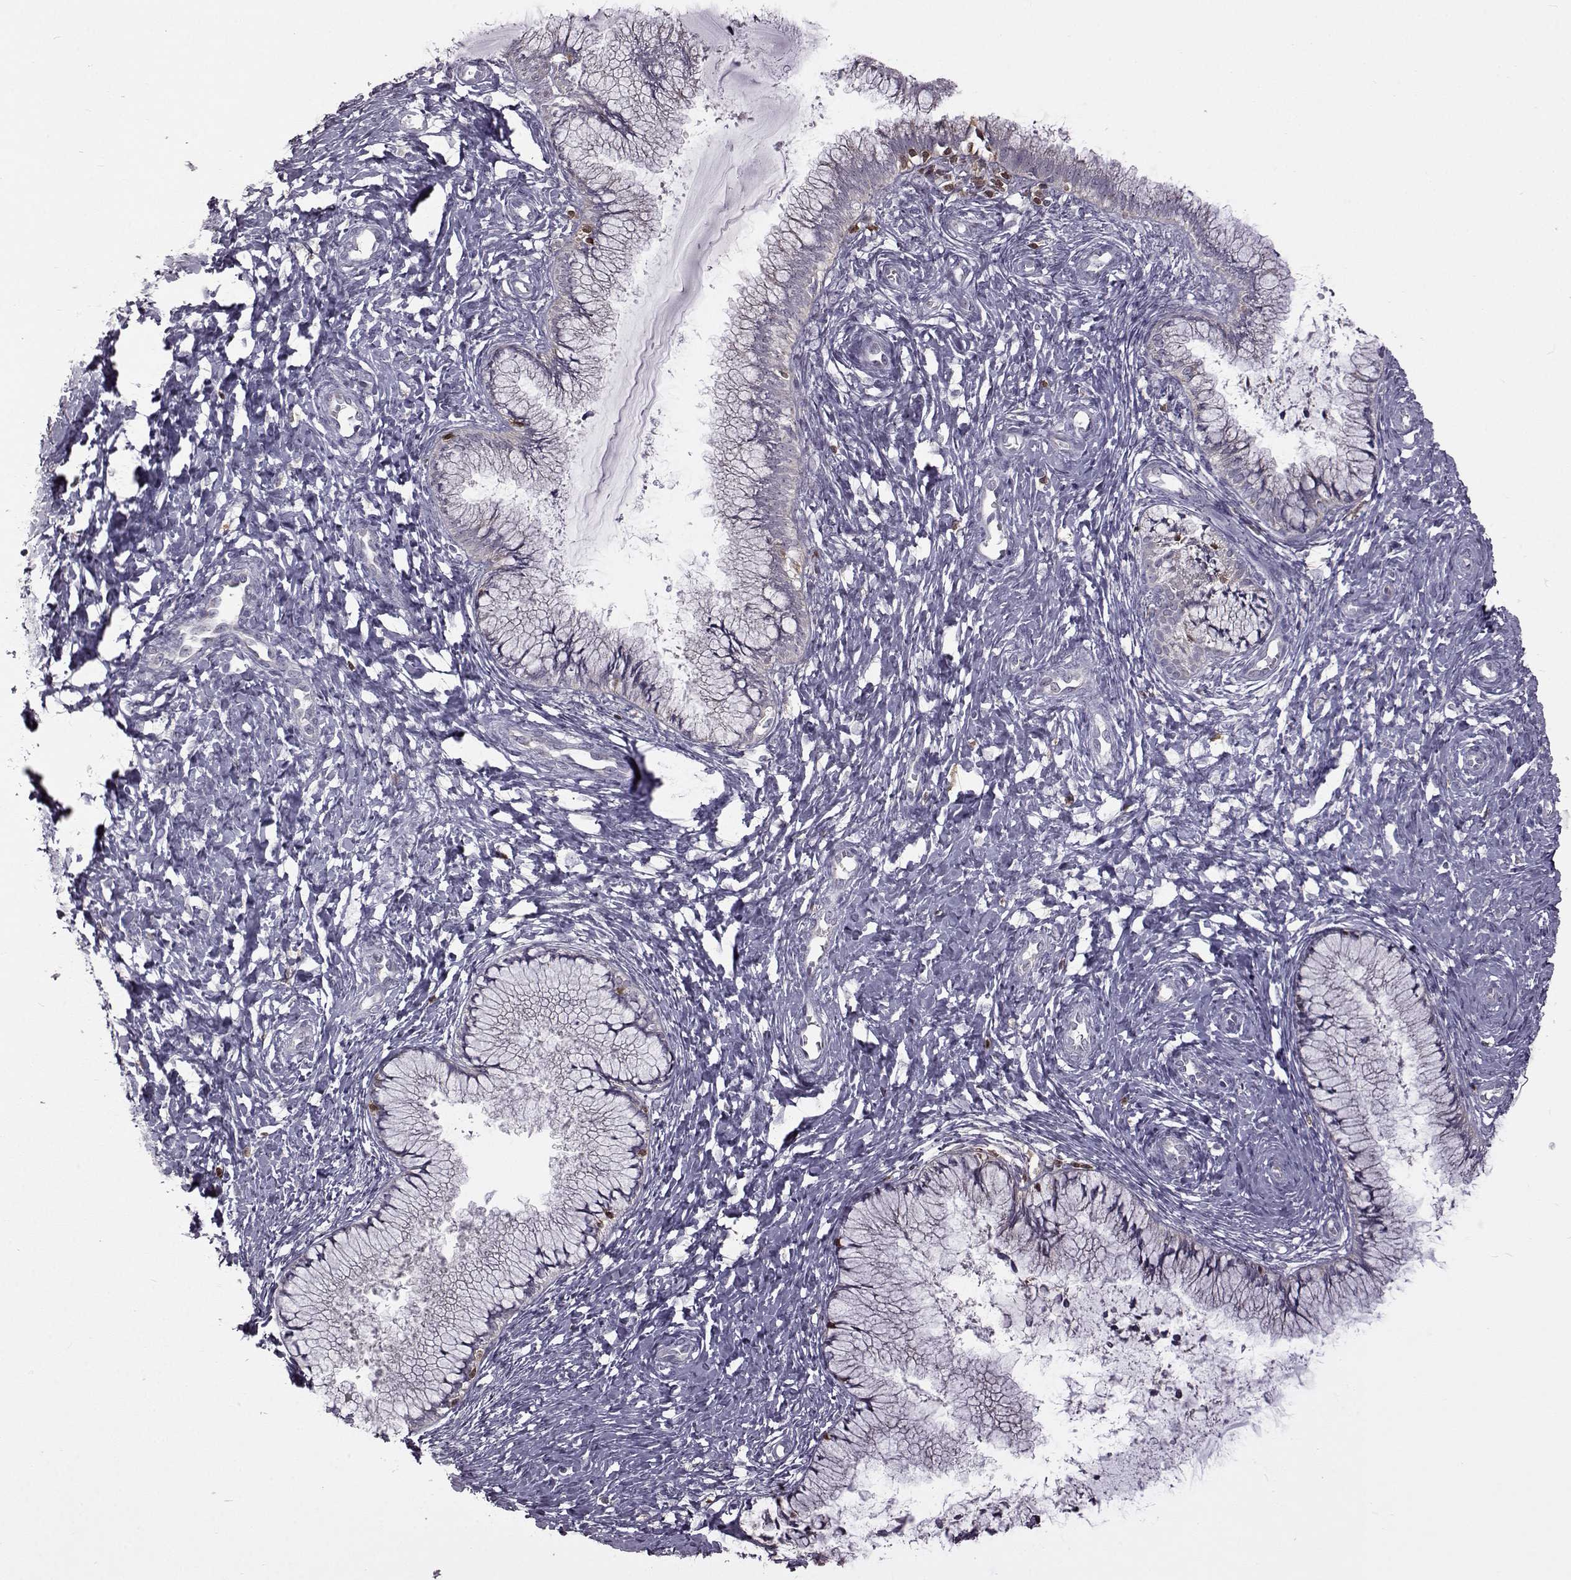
{"staining": {"intensity": "negative", "quantity": "none", "location": "none"}, "tissue": "cervix", "cell_type": "Glandular cells", "image_type": "normal", "snomed": [{"axis": "morphology", "description": "Normal tissue, NOS"}, {"axis": "topography", "description": "Cervix"}], "caption": "Glandular cells show no significant expression in benign cervix. The staining was performed using DAB to visualize the protein expression in brown, while the nuclei were stained in blue with hematoxylin (Magnification: 20x).", "gene": "DOK2", "patient": {"sex": "female", "age": 37}}